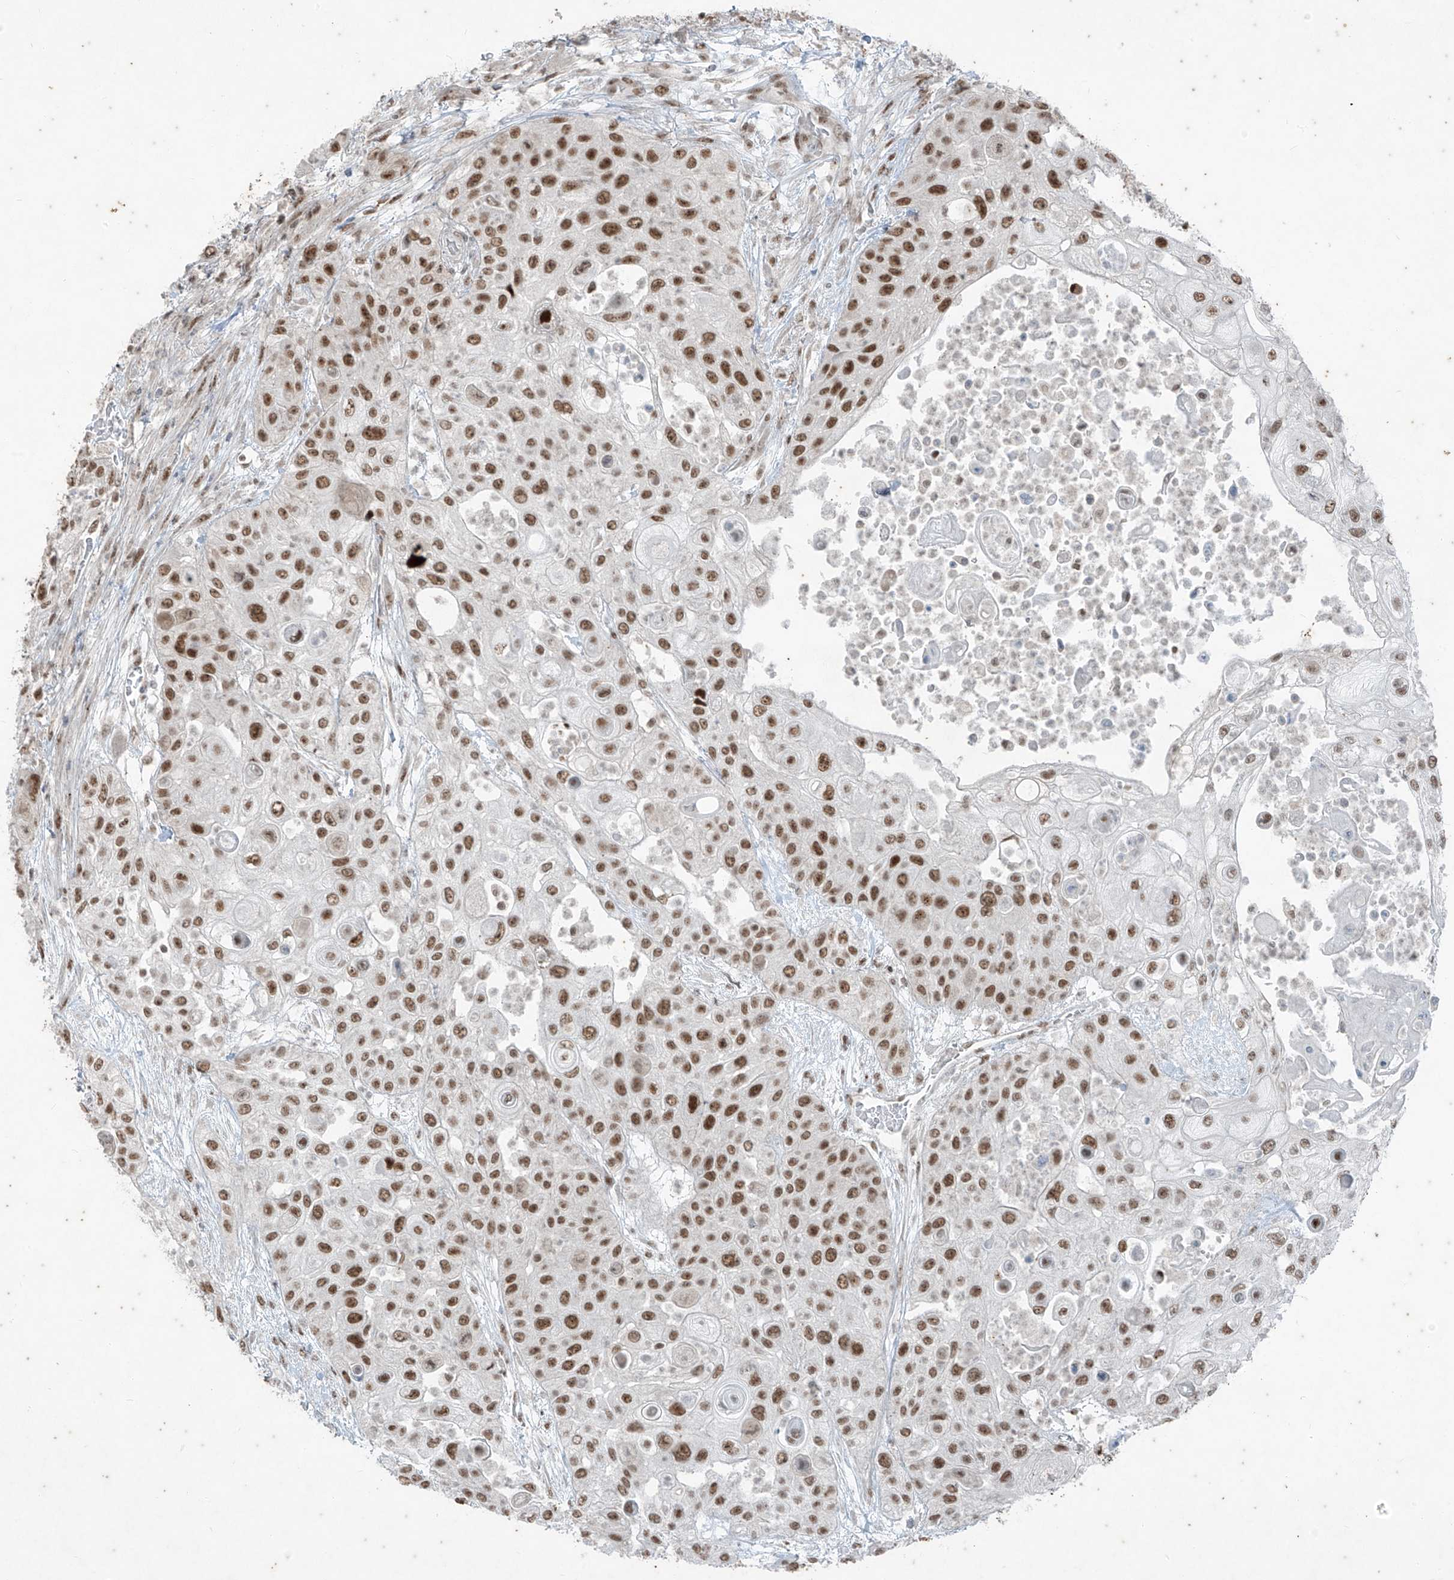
{"staining": {"intensity": "moderate", "quantity": ">75%", "location": "nuclear"}, "tissue": "urothelial cancer", "cell_type": "Tumor cells", "image_type": "cancer", "snomed": [{"axis": "morphology", "description": "Urothelial carcinoma, High grade"}, {"axis": "topography", "description": "Urinary bladder"}], "caption": "Human urothelial cancer stained for a protein (brown) shows moderate nuclear positive positivity in approximately >75% of tumor cells.", "gene": "ZNF354B", "patient": {"sex": "female", "age": 79}}